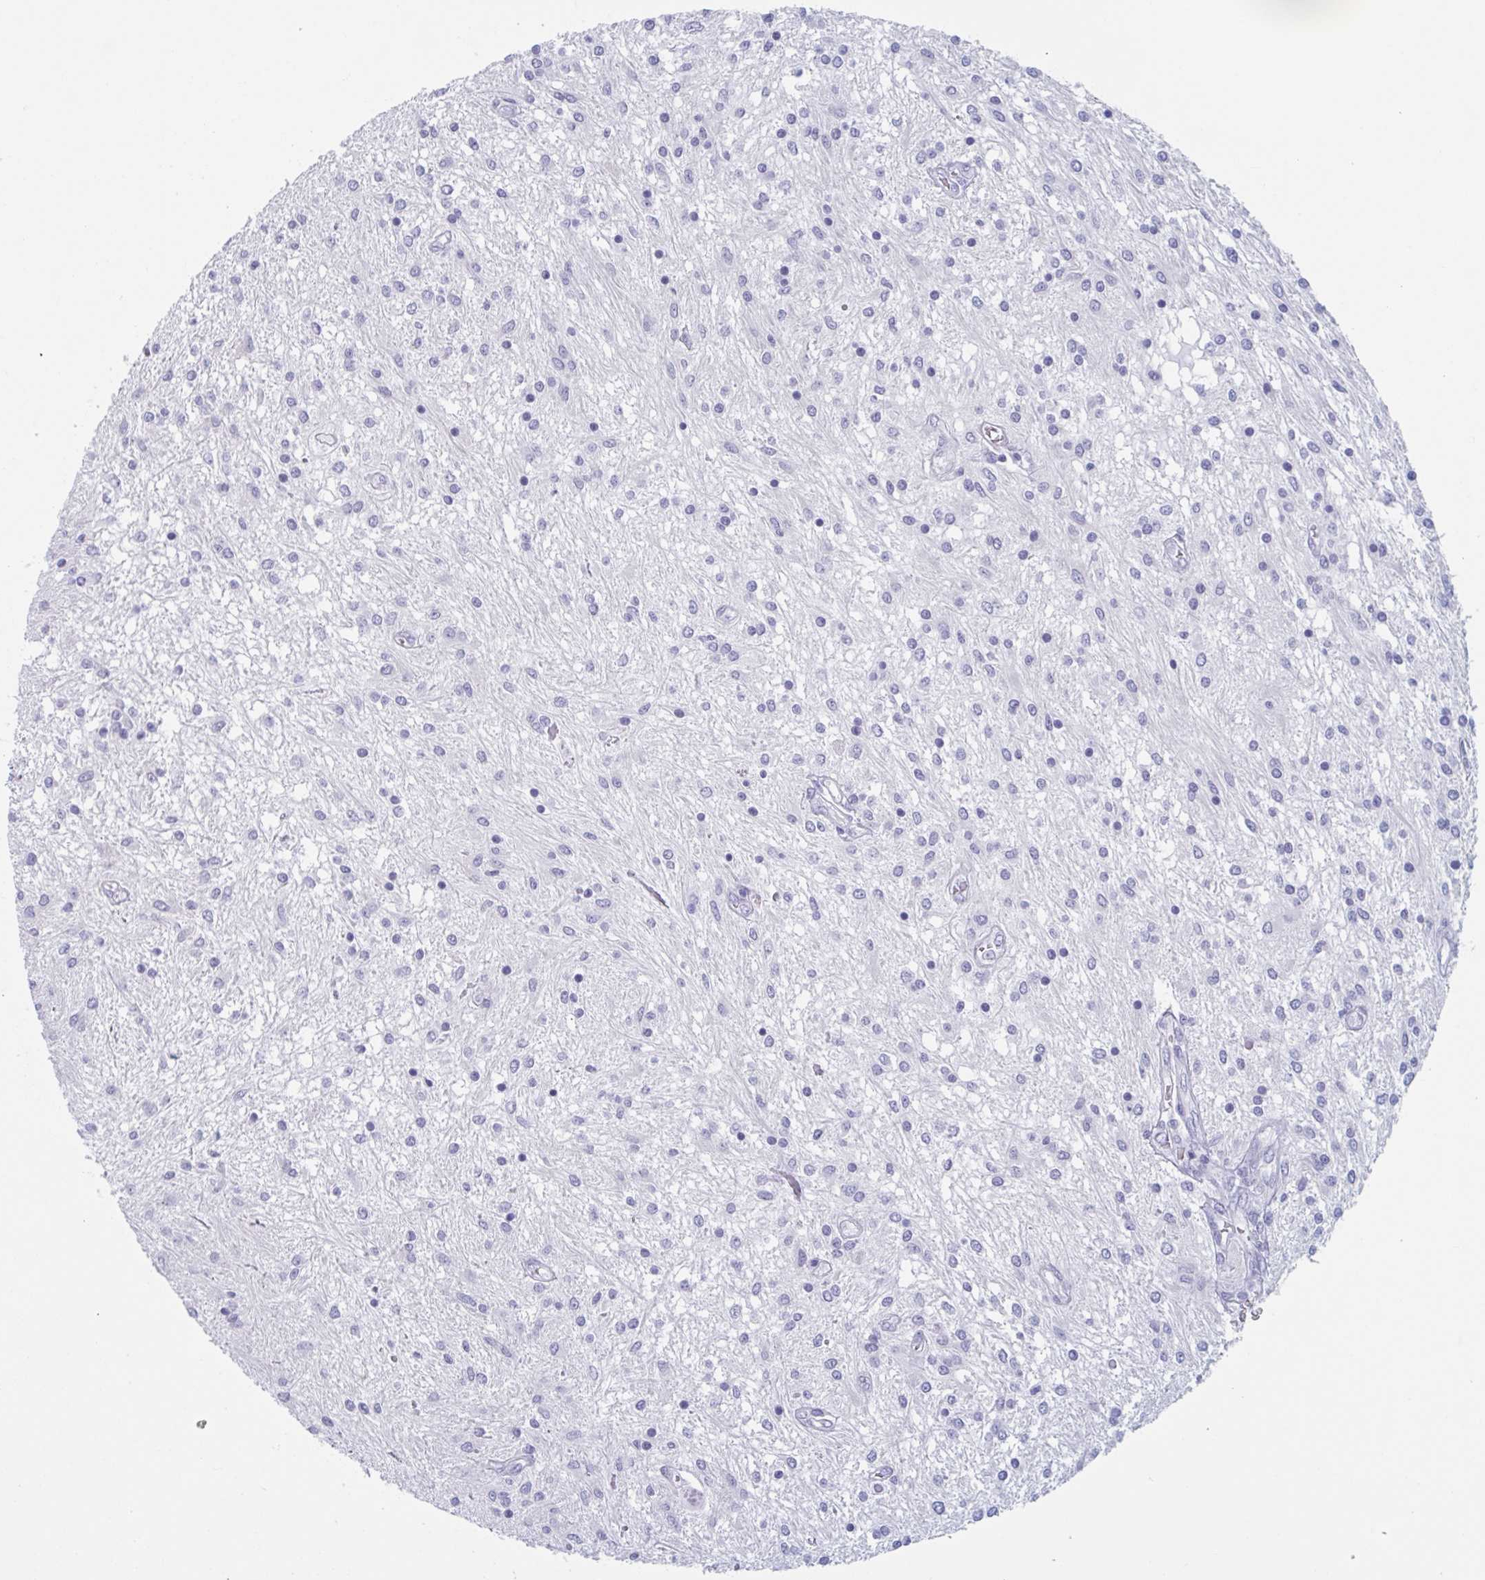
{"staining": {"intensity": "negative", "quantity": "none", "location": "none"}, "tissue": "glioma", "cell_type": "Tumor cells", "image_type": "cancer", "snomed": [{"axis": "morphology", "description": "Glioma, malignant, Low grade"}, {"axis": "topography", "description": "Cerebellum"}], "caption": "A photomicrograph of human glioma is negative for staining in tumor cells. (Immunohistochemistry, brightfield microscopy, high magnification).", "gene": "HSD11B2", "patient": {"sex": "female", "age": 14}}